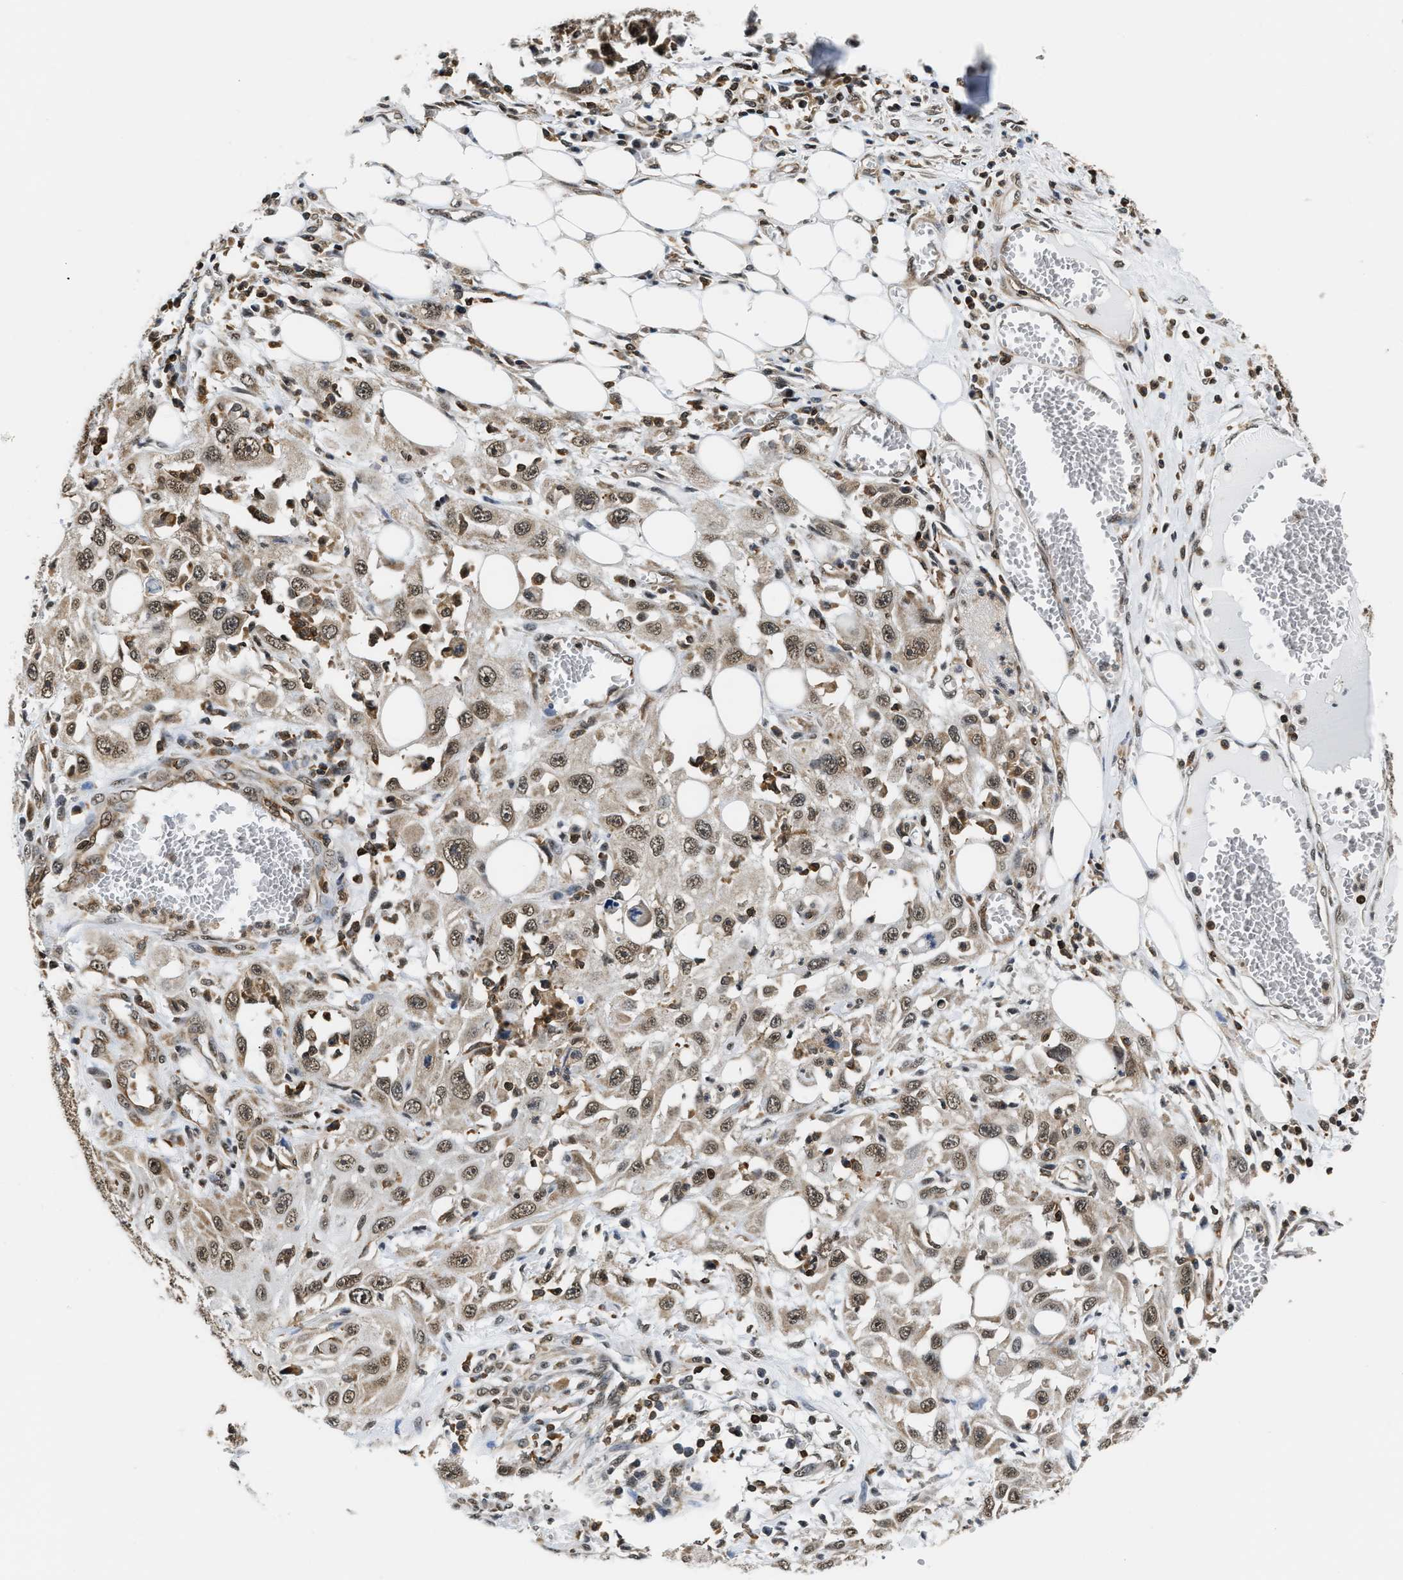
{"staining": {"intensity": "moderate", "quantity": ">75%", "location": "nuclear"}, "tissue": "skin cancer", "cell_type": "Tumor cells", "image_type": "cancer", "snomed": [{"axis": "morphology", "description": "Squamous cell carcinoma, NOS"}, {"axis": "topography", "description": "Skin"}], "caption": "Protein staining of skin cancer (squamous cell carcinoma) tissue exhibits moderate nuclear positivity in about >75% of tumor cells. The staining was performed using DAB to visualize the protein expression in brown, while the nuclei were stained in blue with hematoxylin (Magnification: 20x).", "gene": "STK10", "patient": {"sex": "male", "age": 75}}